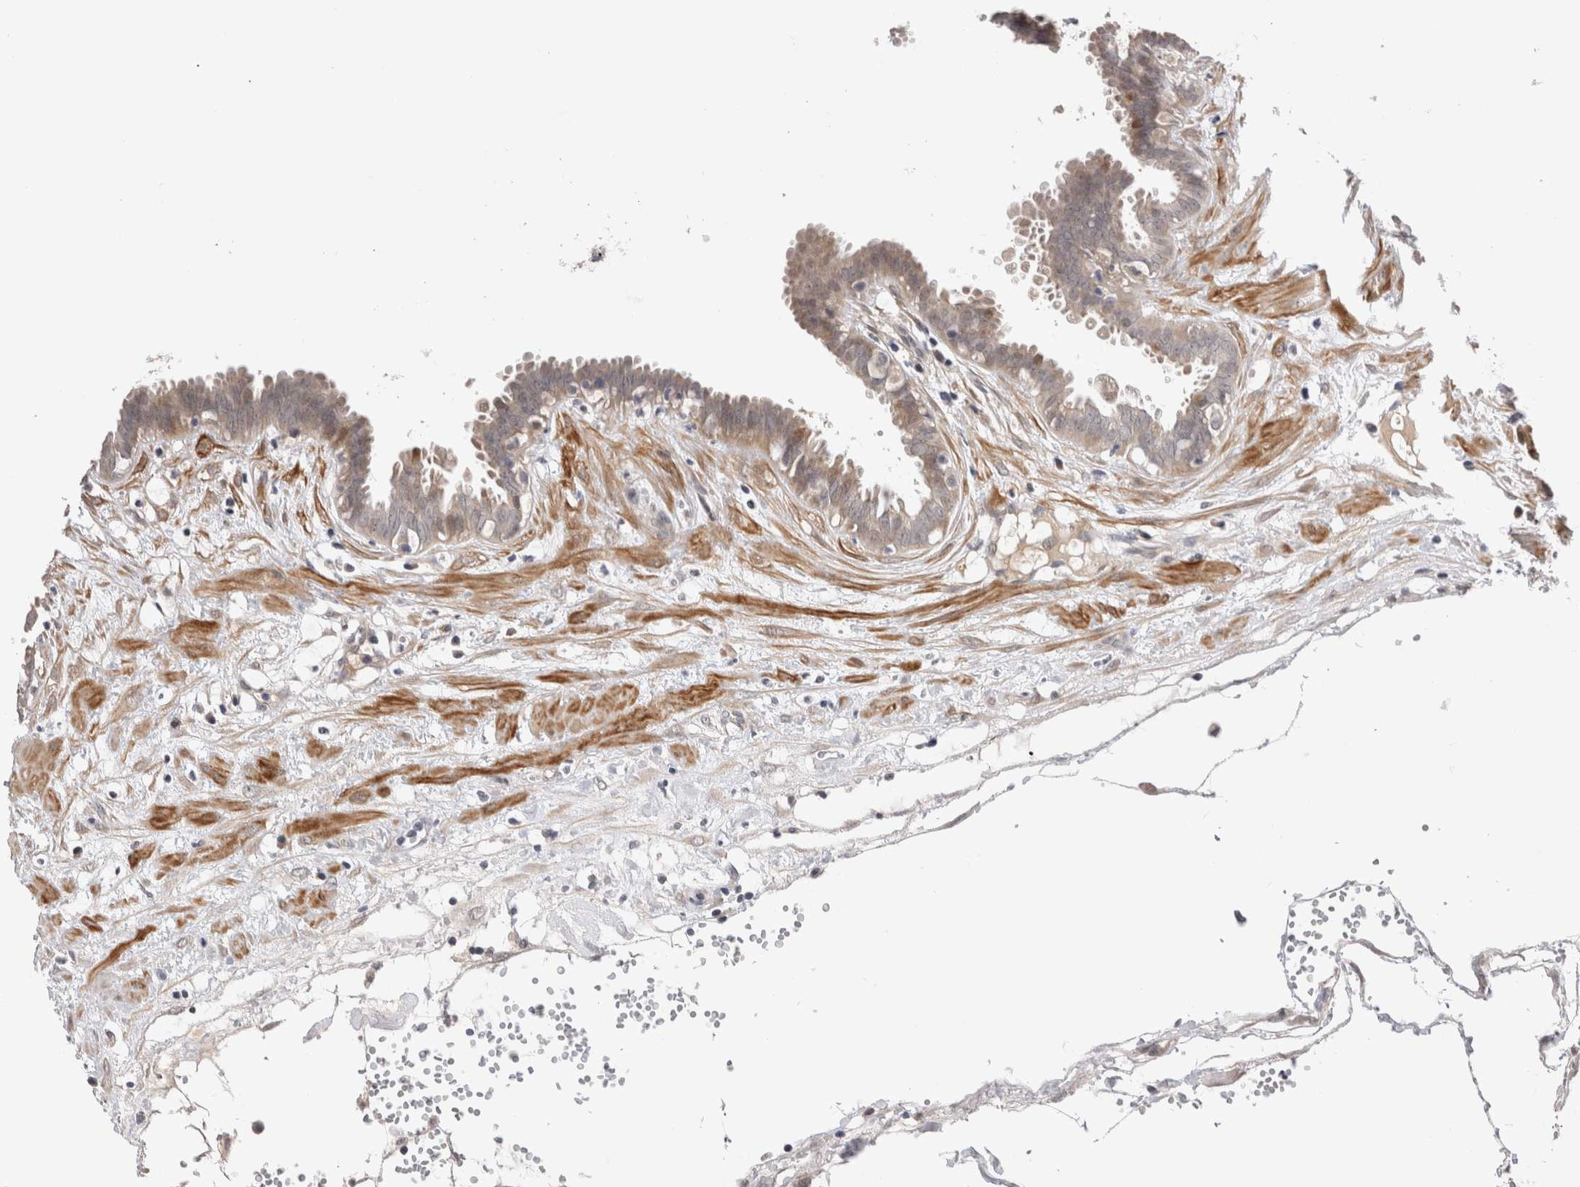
{"staining": {"intensity": "weak", "quantity": "25%-75%", "location": "cytoplasmic/membranous"}, "tissue": "fallopian tube", "cell_type": "Glandular cells", "image_type": "normal", "snomed": [{"axis": "morphology", "description": "Normal tissue, NOS"}, {"axis": "topography", "description": "Fallopian tube"}, {"axis": "topography", "description": "Placenta"}], "caption": "Glandular cells reveal low levels of weak cytoplasmic/membranous expression in approximately 25%-75% of cells in normal human fallopian tube.", "gene": "CRYBG1", "patient": {"sex": "female", "age": 32}}